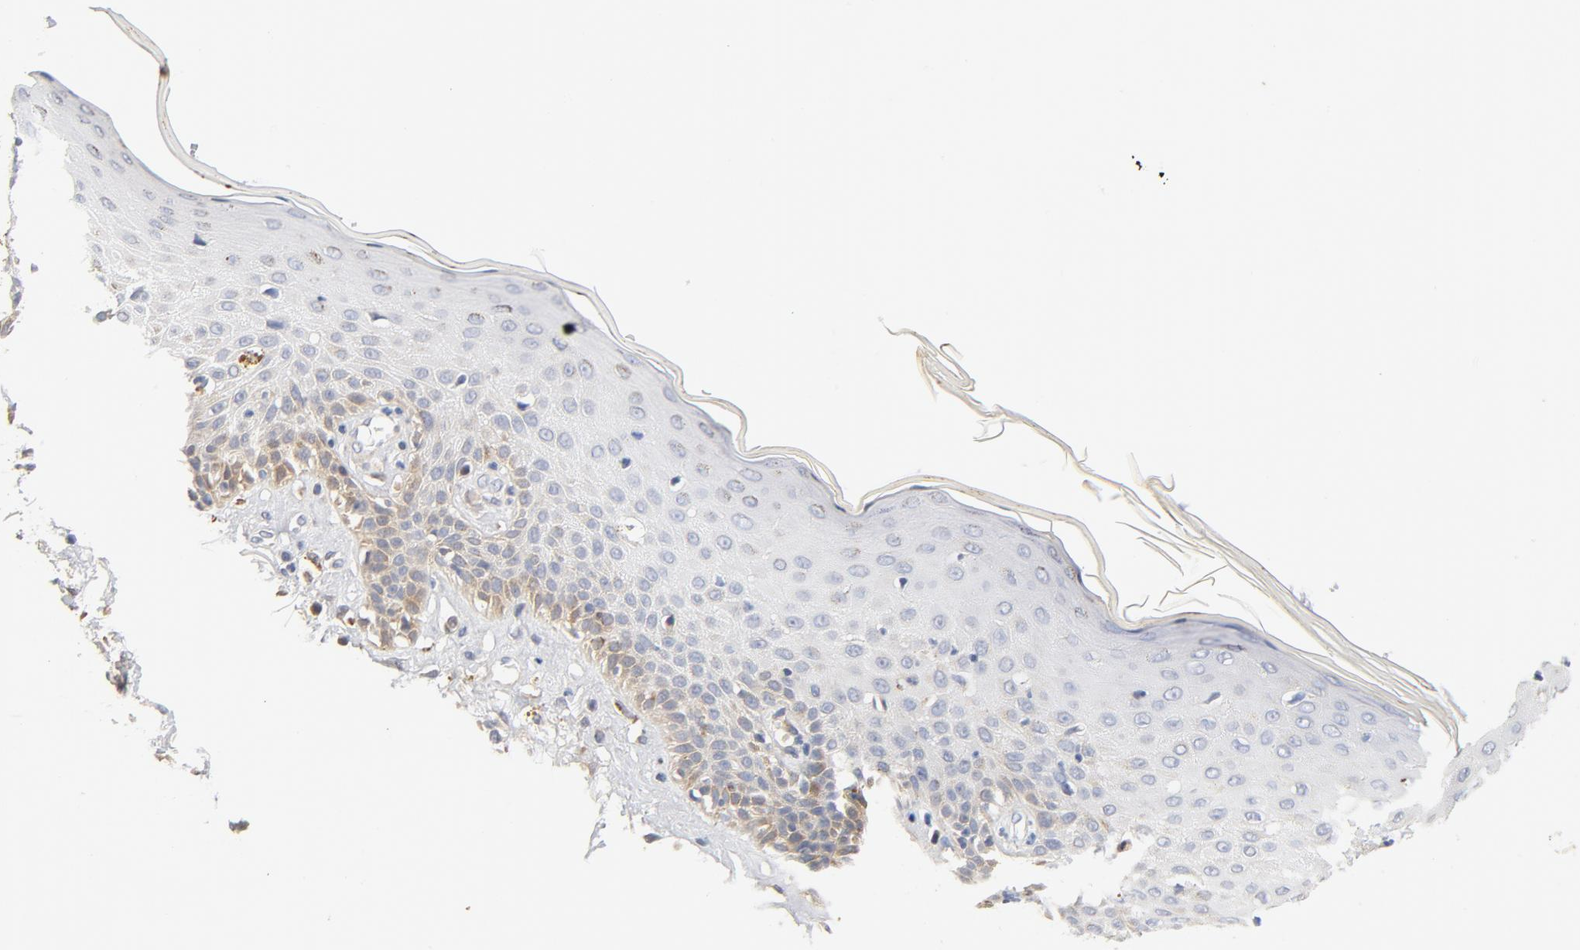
{"staining": {"intensity": "moderate", "quantity": "<25%", "location": "cytoplasmic/membranous"}, "tissue": "skin cancer", "cell_type": "Tumor cells", "image_type": "cancer", "snomed": [{"axis": "morphology", "description": "Squamous cell carcinoma, NOS"}, {"axis": "topography", "description": "Skin"}], "caption": "IHC image of neoplastic tissue: human squamous cell carcinoma (skin) stained using immunohistochemistry shows low levels of moderate protein expression localized specifically in the cytoplasmic/membranous of tumor cells, appearing as a cytoplasmic/membranous brown color.", "gene": "STAT1", "patient": {"sex": "female", "age": 59}}